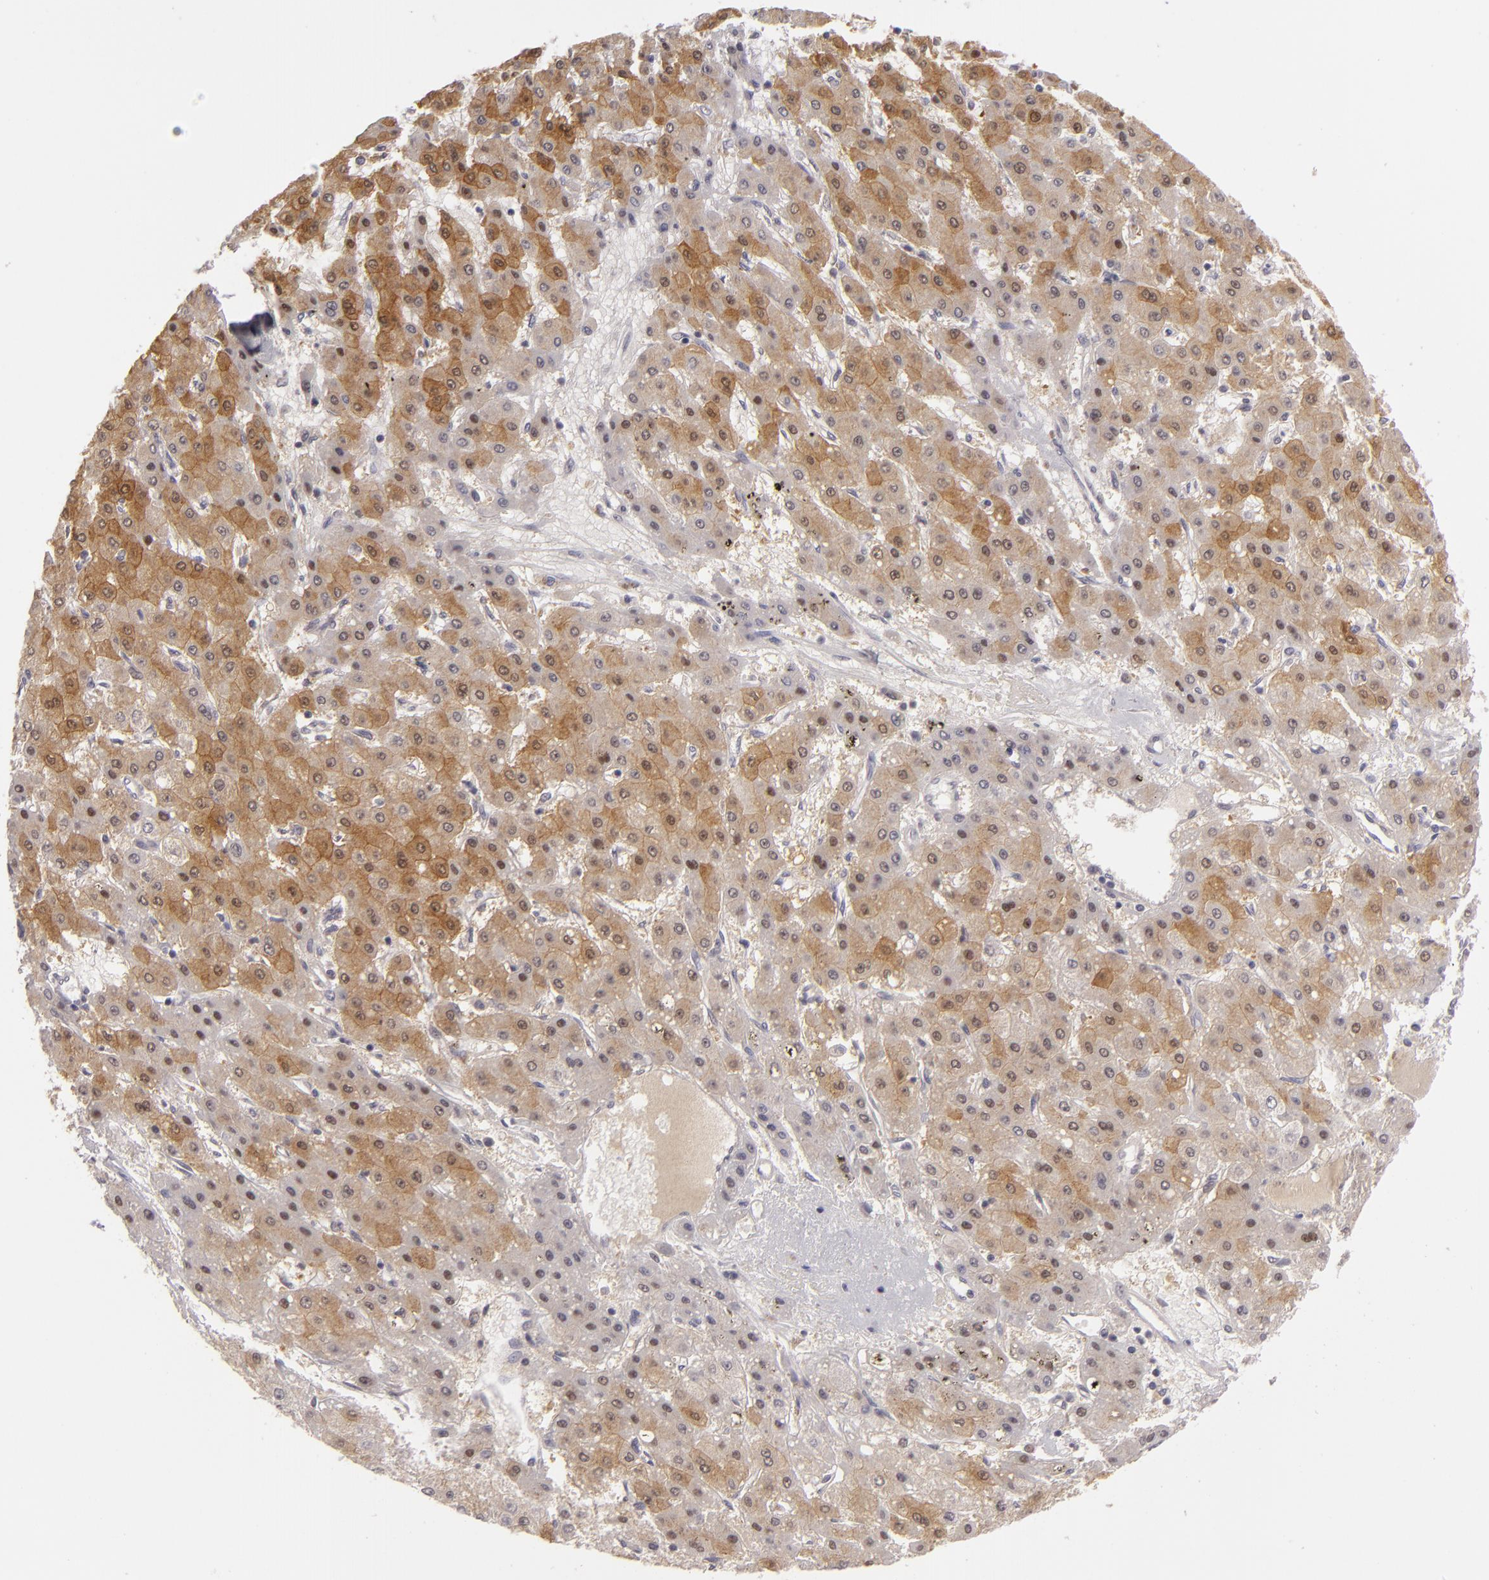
{"staining": {"intensity": "moderate", "quantity": ">75%", "location": "cytoplasmic/membranous,nuclear"}, "tissue": "liver cancer", "cell_type": "Tumor cells", "image_type": "cancer", "snomed": [{"axis": "morphology", "description": "Carcinoma, Hepatocellular, NOS"}, {"axis": "topography", "description": "Liver"}], "caption": "A medium amount of moderate cytoplasmic/membranous and nuclear staining is identified in approximately >75% of tumor cells in hepatocellular carcinoma (liver) tissue.", "gene": "ZNF205", "patient": {"sex": "female", "age": 52}}